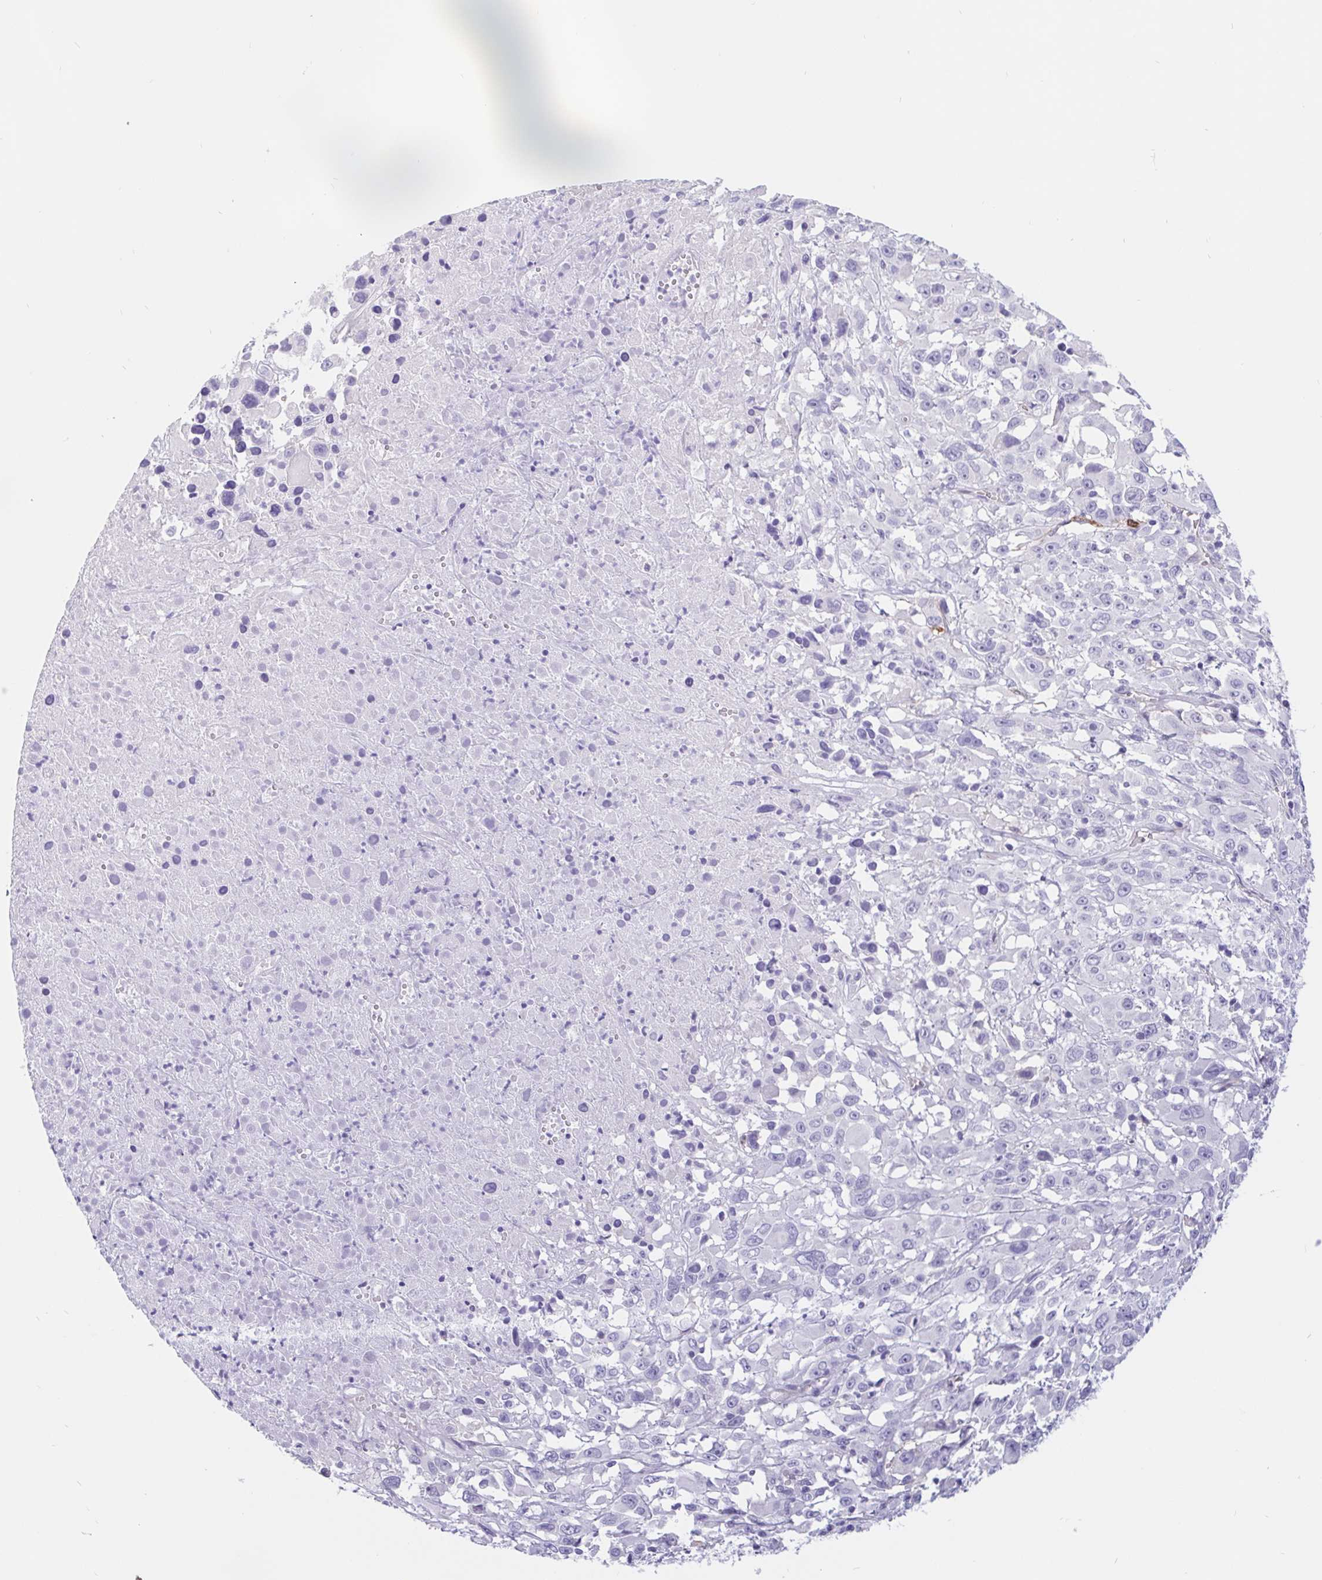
{"staining": {"intensity": "negative", "quantity": "none", "location": "none"}, "tissue": "melanoma", "cell_type": "Tumor cells", "image_type": "cancer", "snomed": [{"axis": "morphology", "description": "Malignant melanoma, Metastatic site"}, {"axis": "topography", "description": "Soft tissue"}], "caption": "Immunohistochemistry (IHC) histopathology image of melanoma stained for a protein (brown), which exhibits no staining in tumor cells. Brightfield microscopy of immunohistochemistry (IHC) stained with DAB (3,3'-diaminobenzidine) (brown) and hematoxylin (blue), captured at high magnification.", "gene": "LIMCH1", "patient": {"sex": "male", "age": 50}}